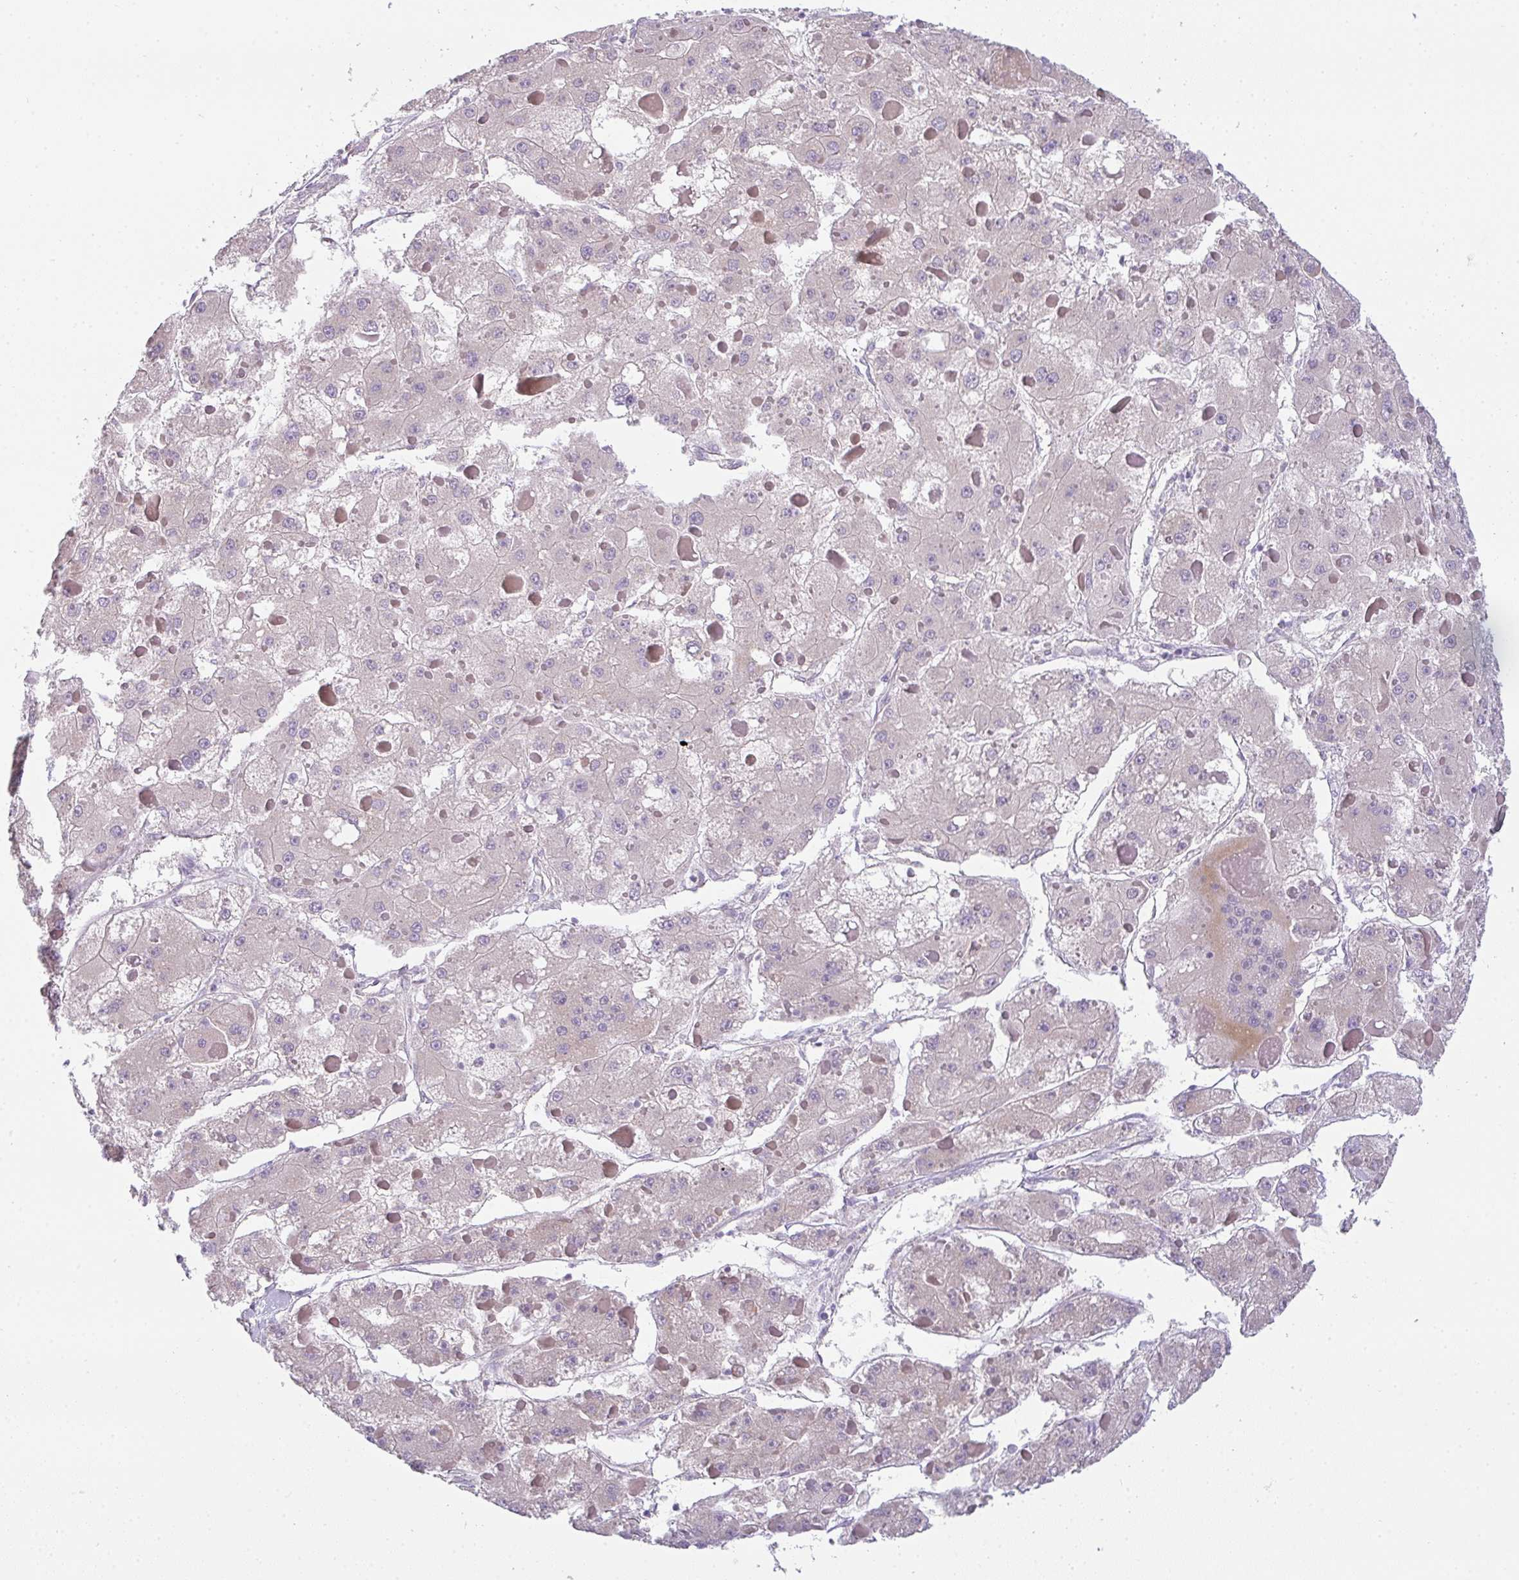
{"staining": {"intensity": "negative", "quantity": "none", "location": "none"}, "tissue": "liver cancer", "cell_type": "Tumor cells", "image_type": "cancer", "snomed": [{"axis": "morphology", "description": "Carcinoma, Hepatocellular, NOS"}, {"axis": "topography", "description": "Liver"}], "caption": "The micrograph shows no significant staining in tumor cells of liver hepatocellular carcinoma.", "gene": "FILIP1", "patient": {"sex": "female", "age": 73}}